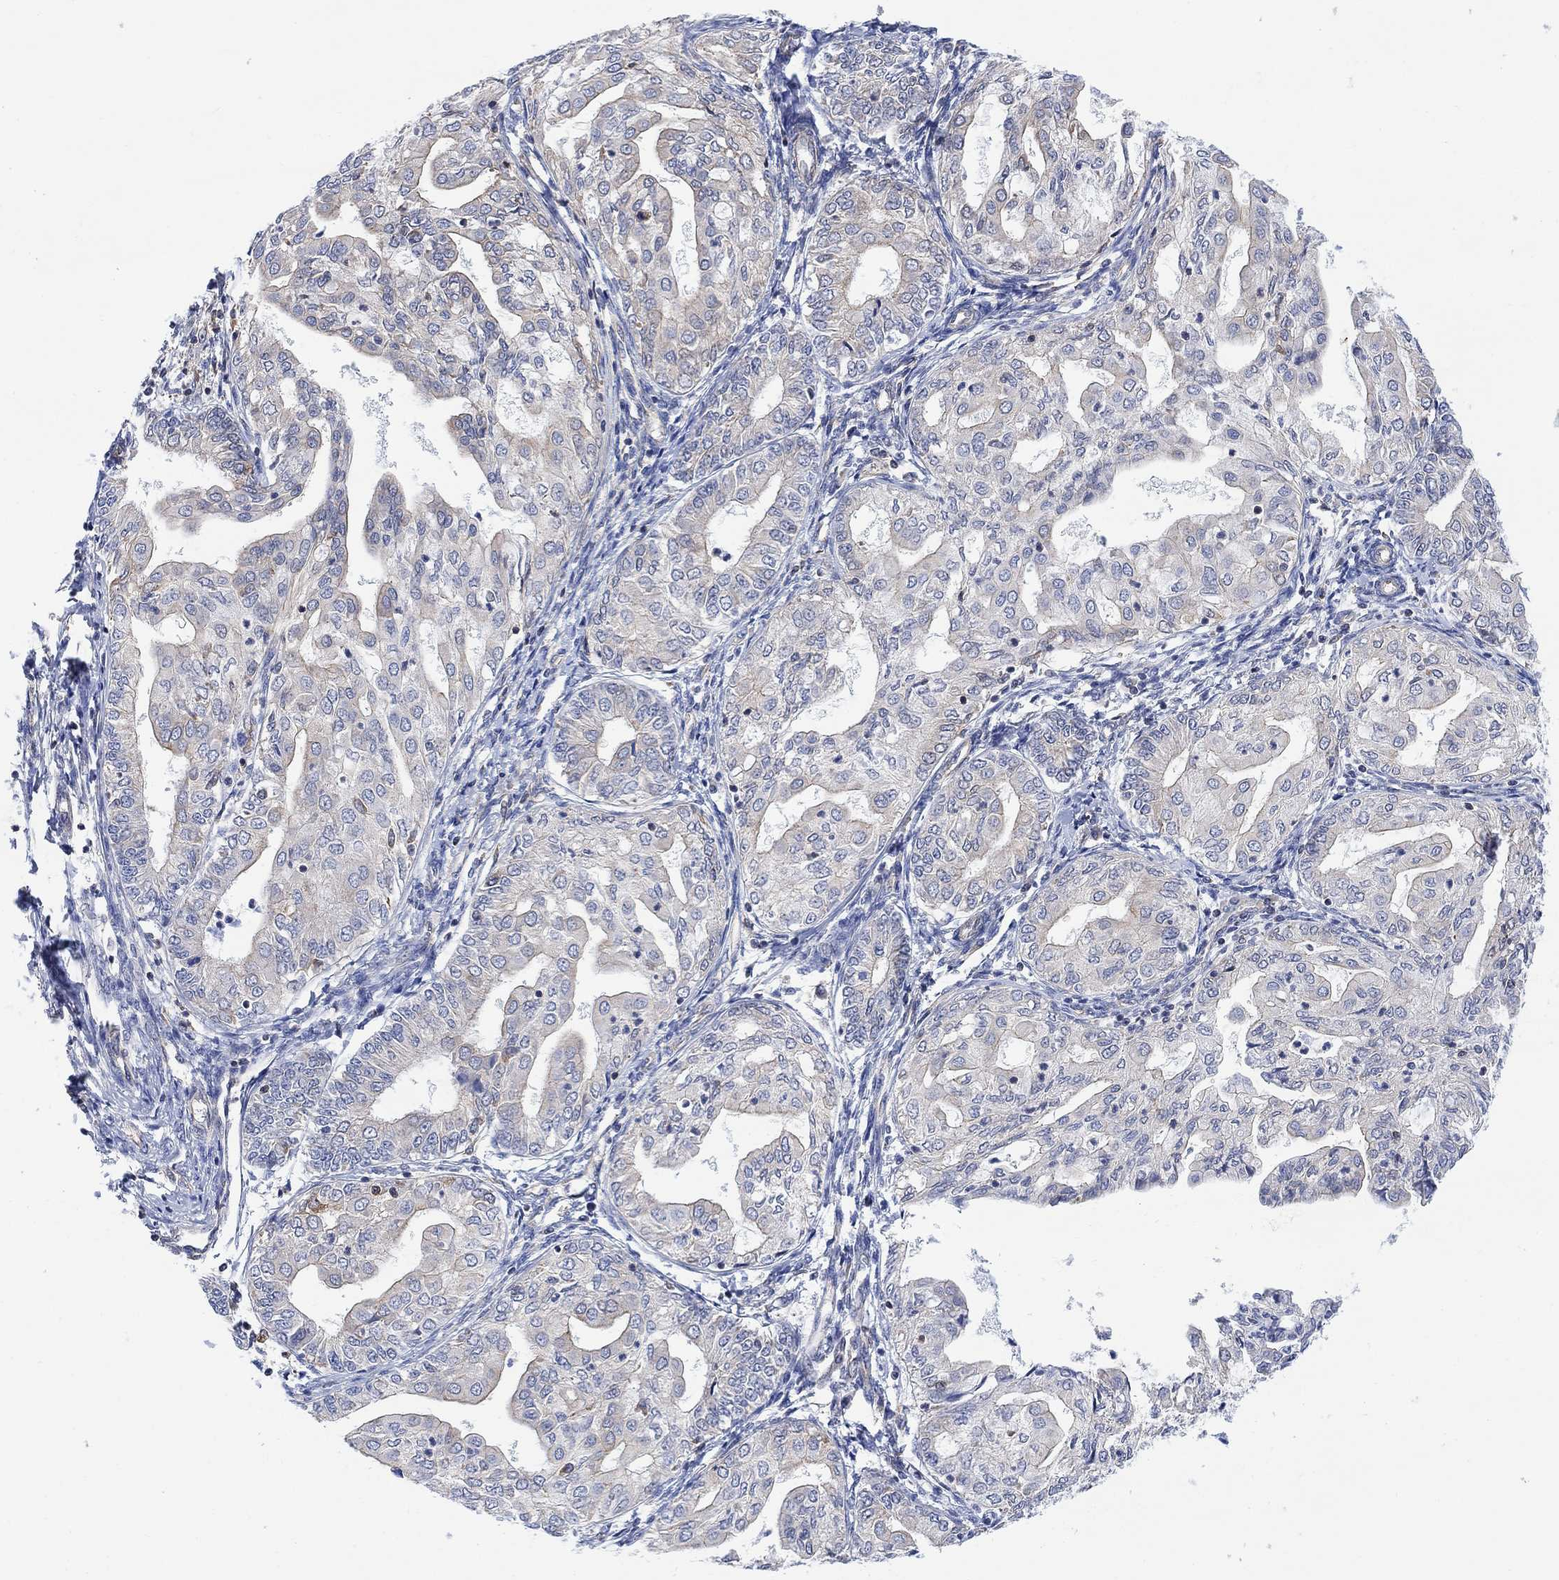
{"staining": {"intensity": "weak", "quantity": "<25%", "location": "cytoplasmic/membranous"}, "tissue": "endometrial cancer", "cell_type": "Tumor cells", "image_type": "cancer", "snomed": [{"axis": "morphology", "description": "Adenocarcinoma, NOS"}, {"axis": "topography", "description": "Endometrium"}], "caption": "The IHC histopathology image has no significant expression in tumor cells of endometrial adenocarcinoma tissue.", "gene": "GBP5", "patient": {"sex": "female", "age": 68}}